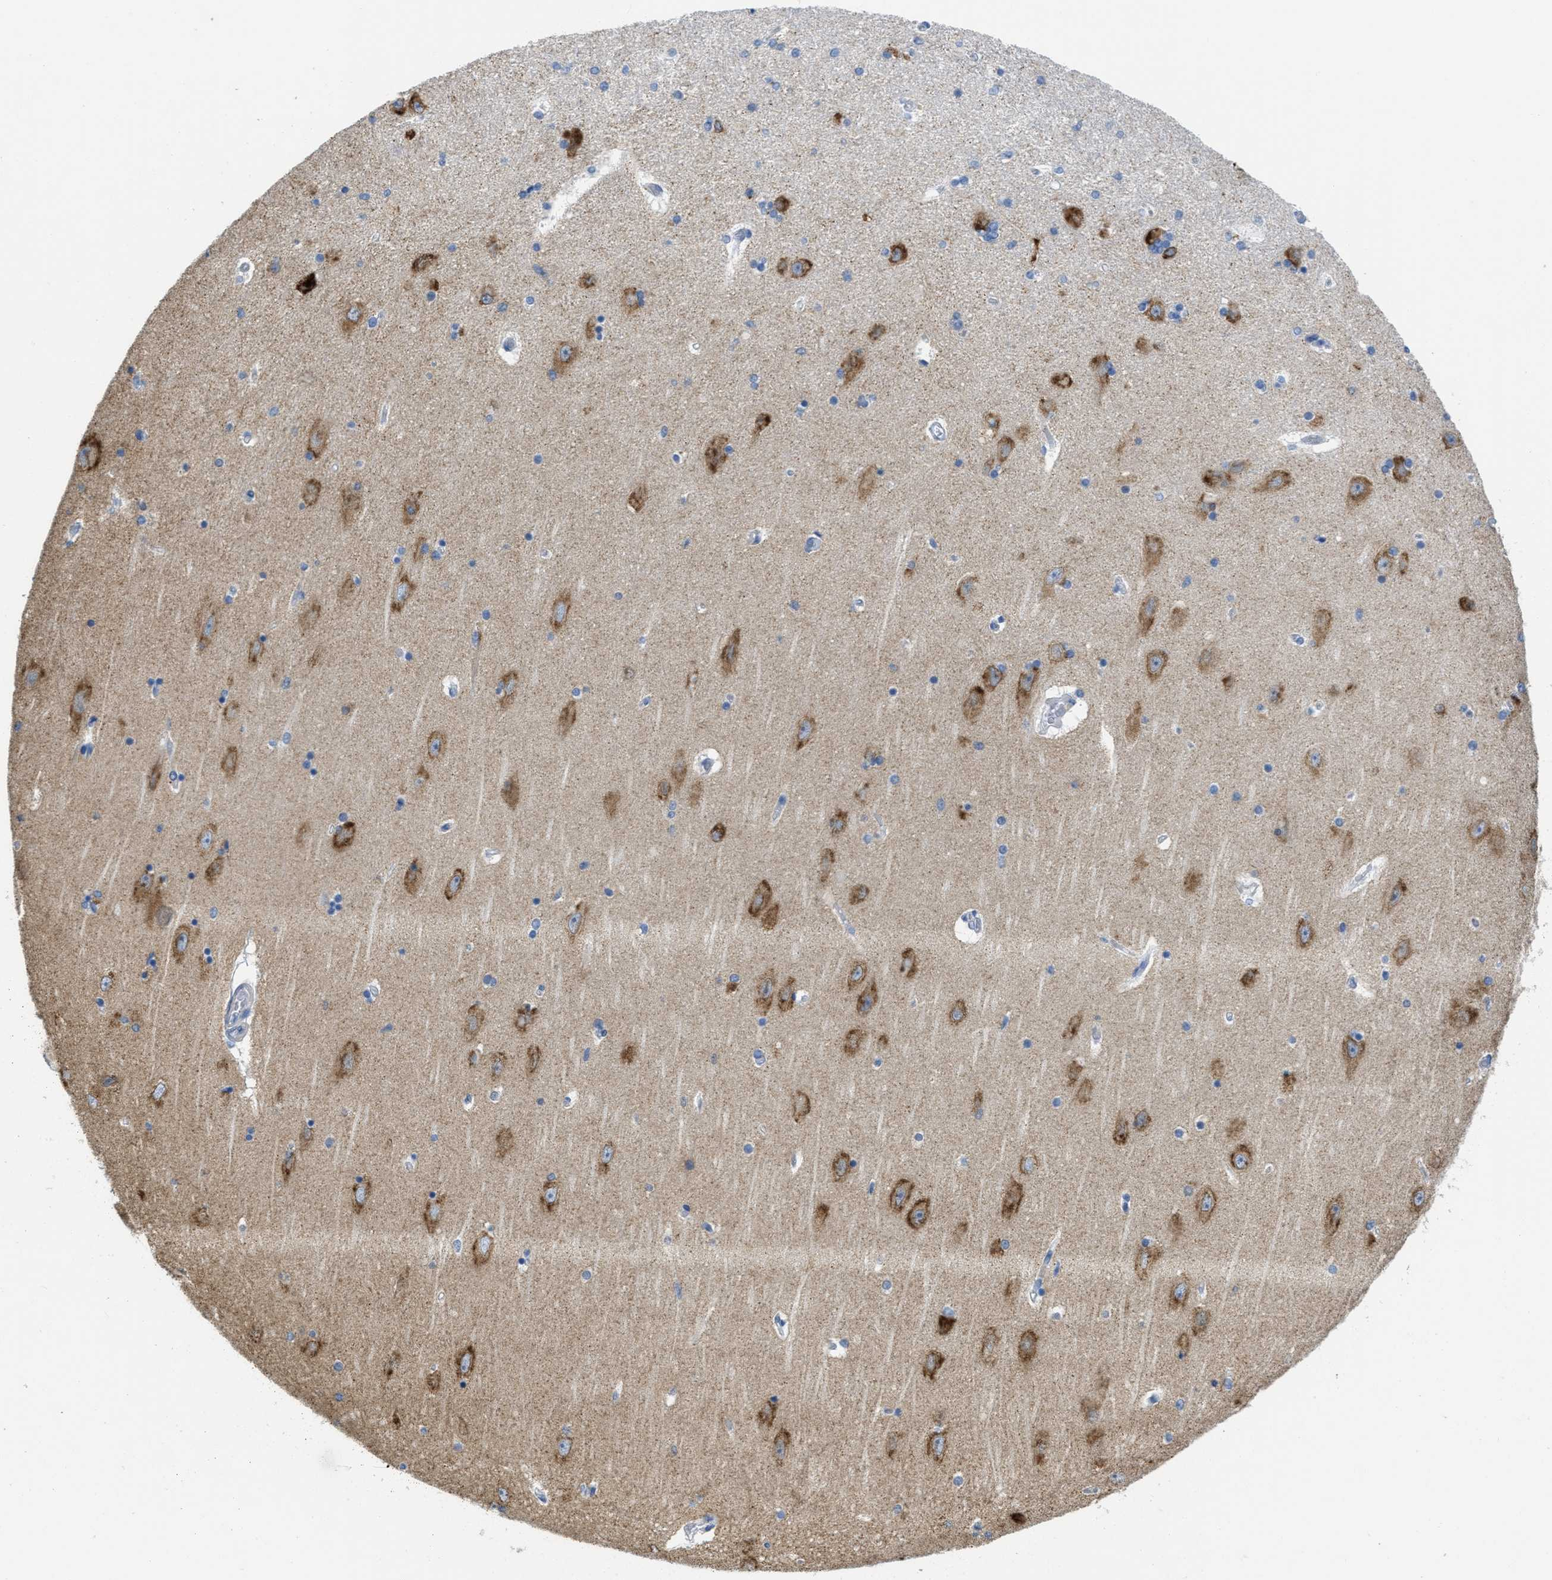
{"staining": {"intensity": "negative", "quantity": "none", "location": "none"}, "tissue": "hippocampus", "cell_type": "Glial cells", "image_type": "normal", "snomed": [{"axis": "morphology", "description": "Normal tissue, NOS"}, {"axis": "topography", "description": "Hippocampus"}], "caption": "Image shows no protein positivity in glial cells of normal hippocampus. (Immunohistochemistry (ihc), brightfield microscopy, high magnification).", "gene": "PTDSS1", "patient": {"sex": "female", "age": 54}}